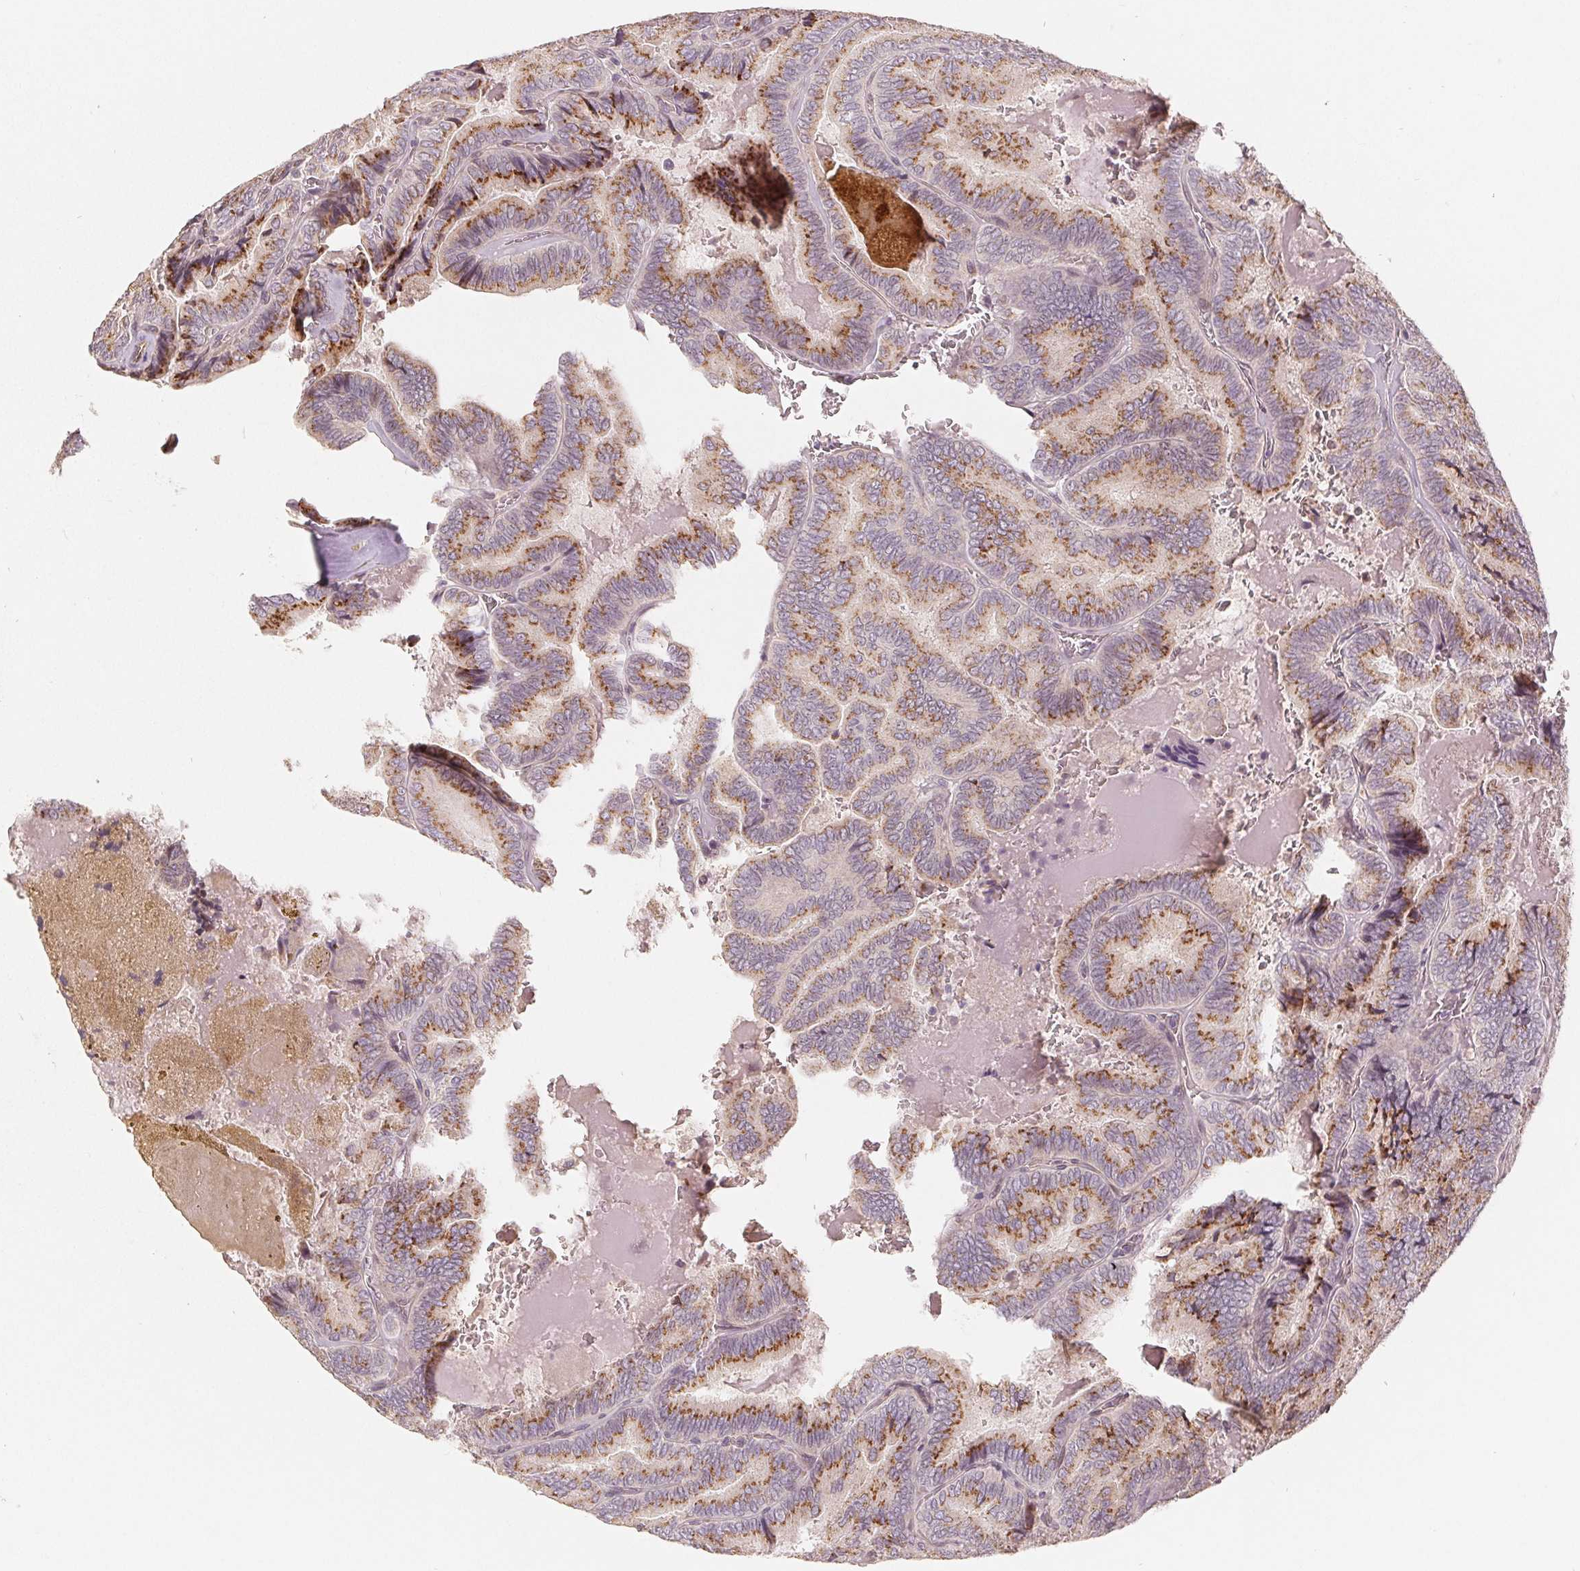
{"staining": {"intensity": "moderate", "quantity": ">75%", "location": "cytoplasmic/membranous"}, "tissue": "thyroid cancer", "cell_type": "Tumor cells", "image_type": "cancer", "snomed": [{"axis": "morphology", "description": "Papillary adenocarcinoma, NOS"}, {"axis": "topography", "description": "Thyroid gland"}], "caption": "Immunohistochemistry (IHC) of thyroid papillary adenocarcinoma exhibits medium levels of moderate cytoplasmic/membranous staining in about >75% of tumor cells. (Brightfield microscopy of DAB IHC at high magnification).", "gene": "TMSB15B", "patient": {"sex": "female", "age": 75}}